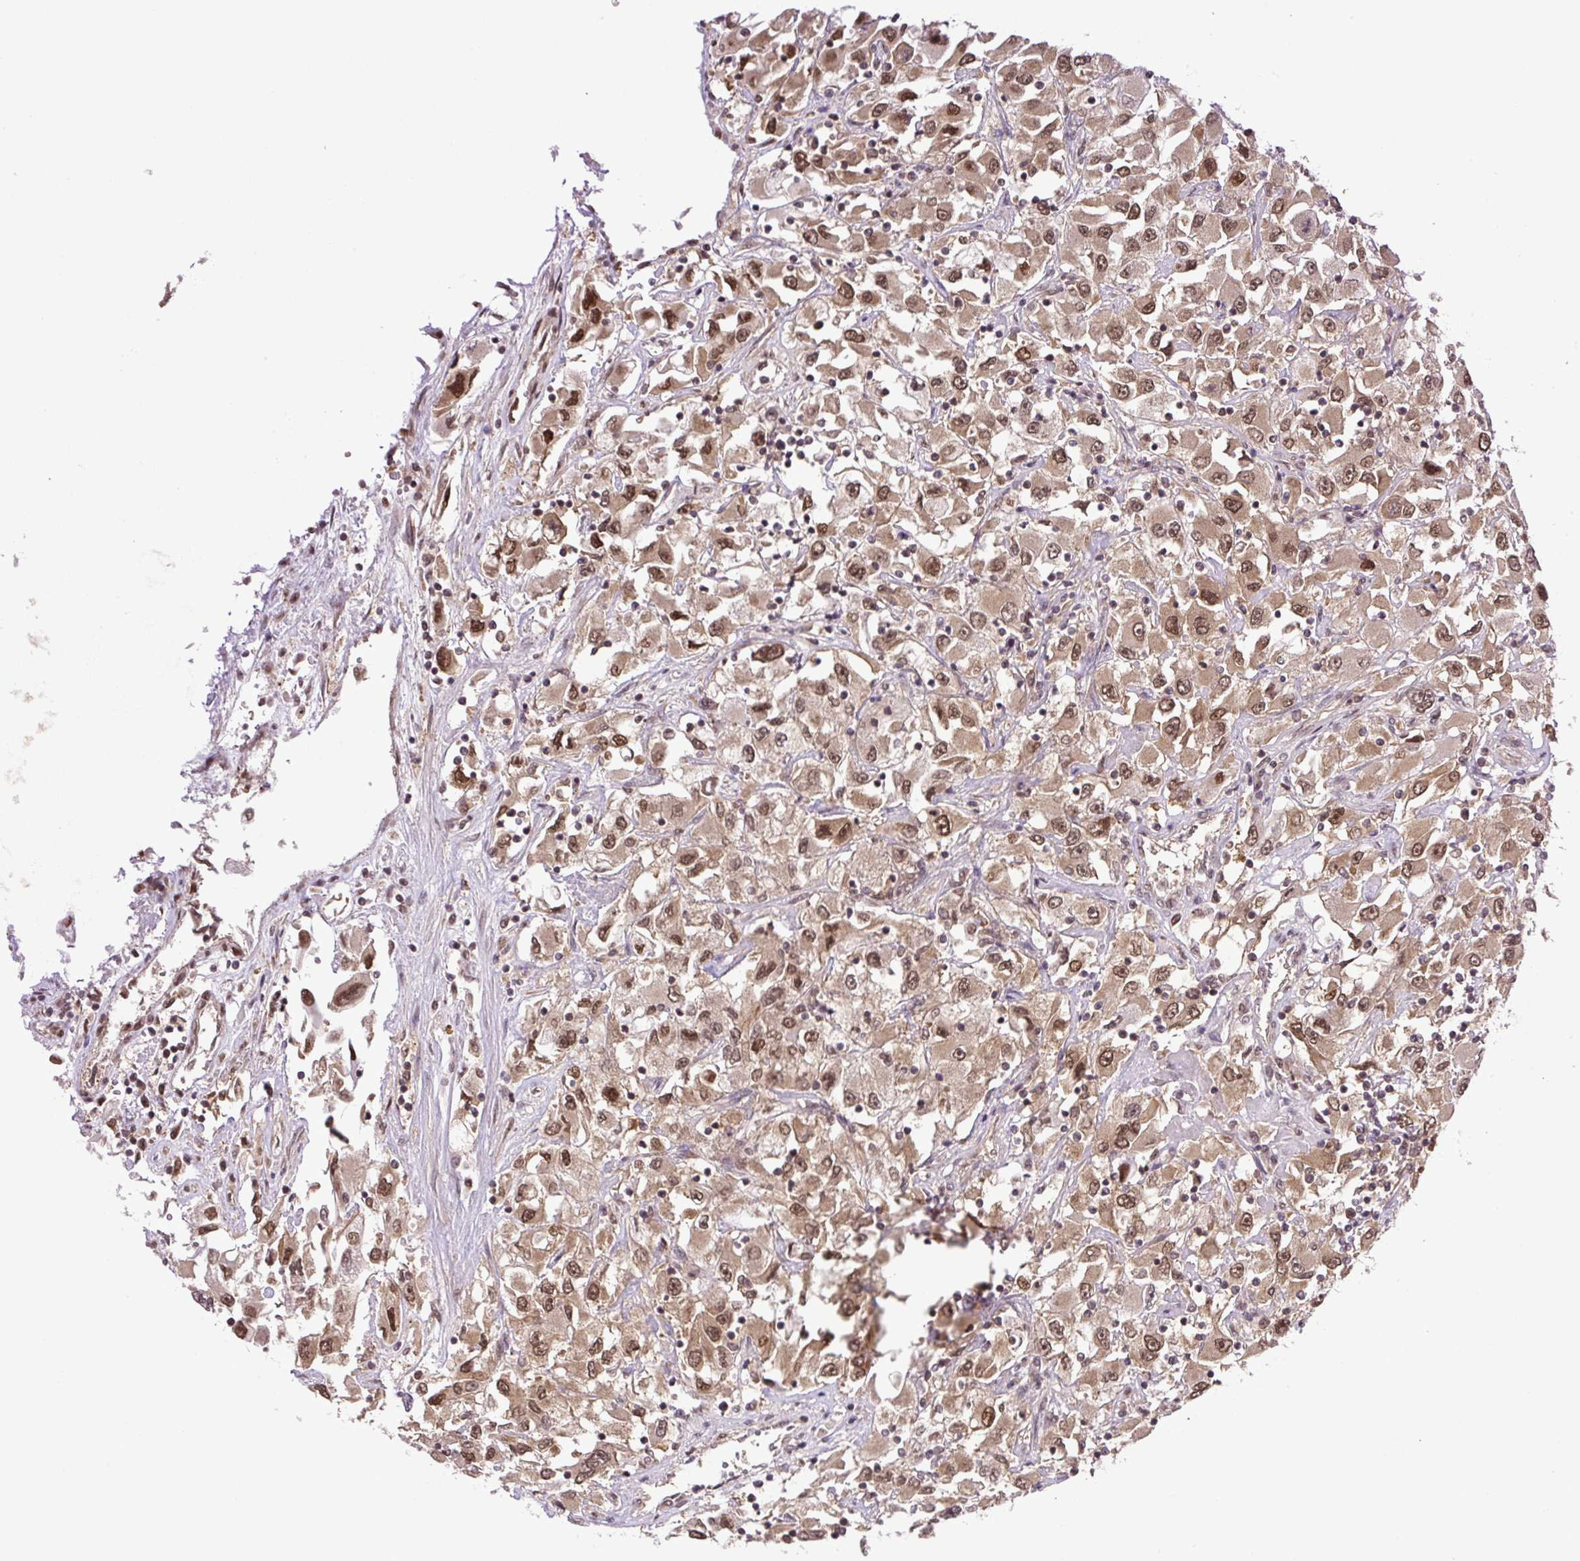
{"staining": {"intensity": "moderate", "quantity": ">75%", "location": "cytoplasmic/membranous,nuclear"}, "tissue": "renal cancer", "cell_type": "Tumor cells", "image_type": "cancer", "snomed": [{"axis": "morphology", "description": "Adenocarcinoma, NOS"}, {"axis": "topography", "description": "Kidney"}], "caption": "Immunohistochemistry staining of renal cancer (adenocarcinoma), which displays medium levels of moderate cytoplasmic/membranous and nuclear staining in about >75% of tumor cells indicating moderate cytoplasmic/membranous and nuclear protein positivity. The staining was performed using DAB (3,3'-diaminobenzidine) (brown) for protein detection and nuclei were counterstained in hematoxylin (blue).", "gene": "SGTA", "patient": {"sex": "female", "age": 52}}